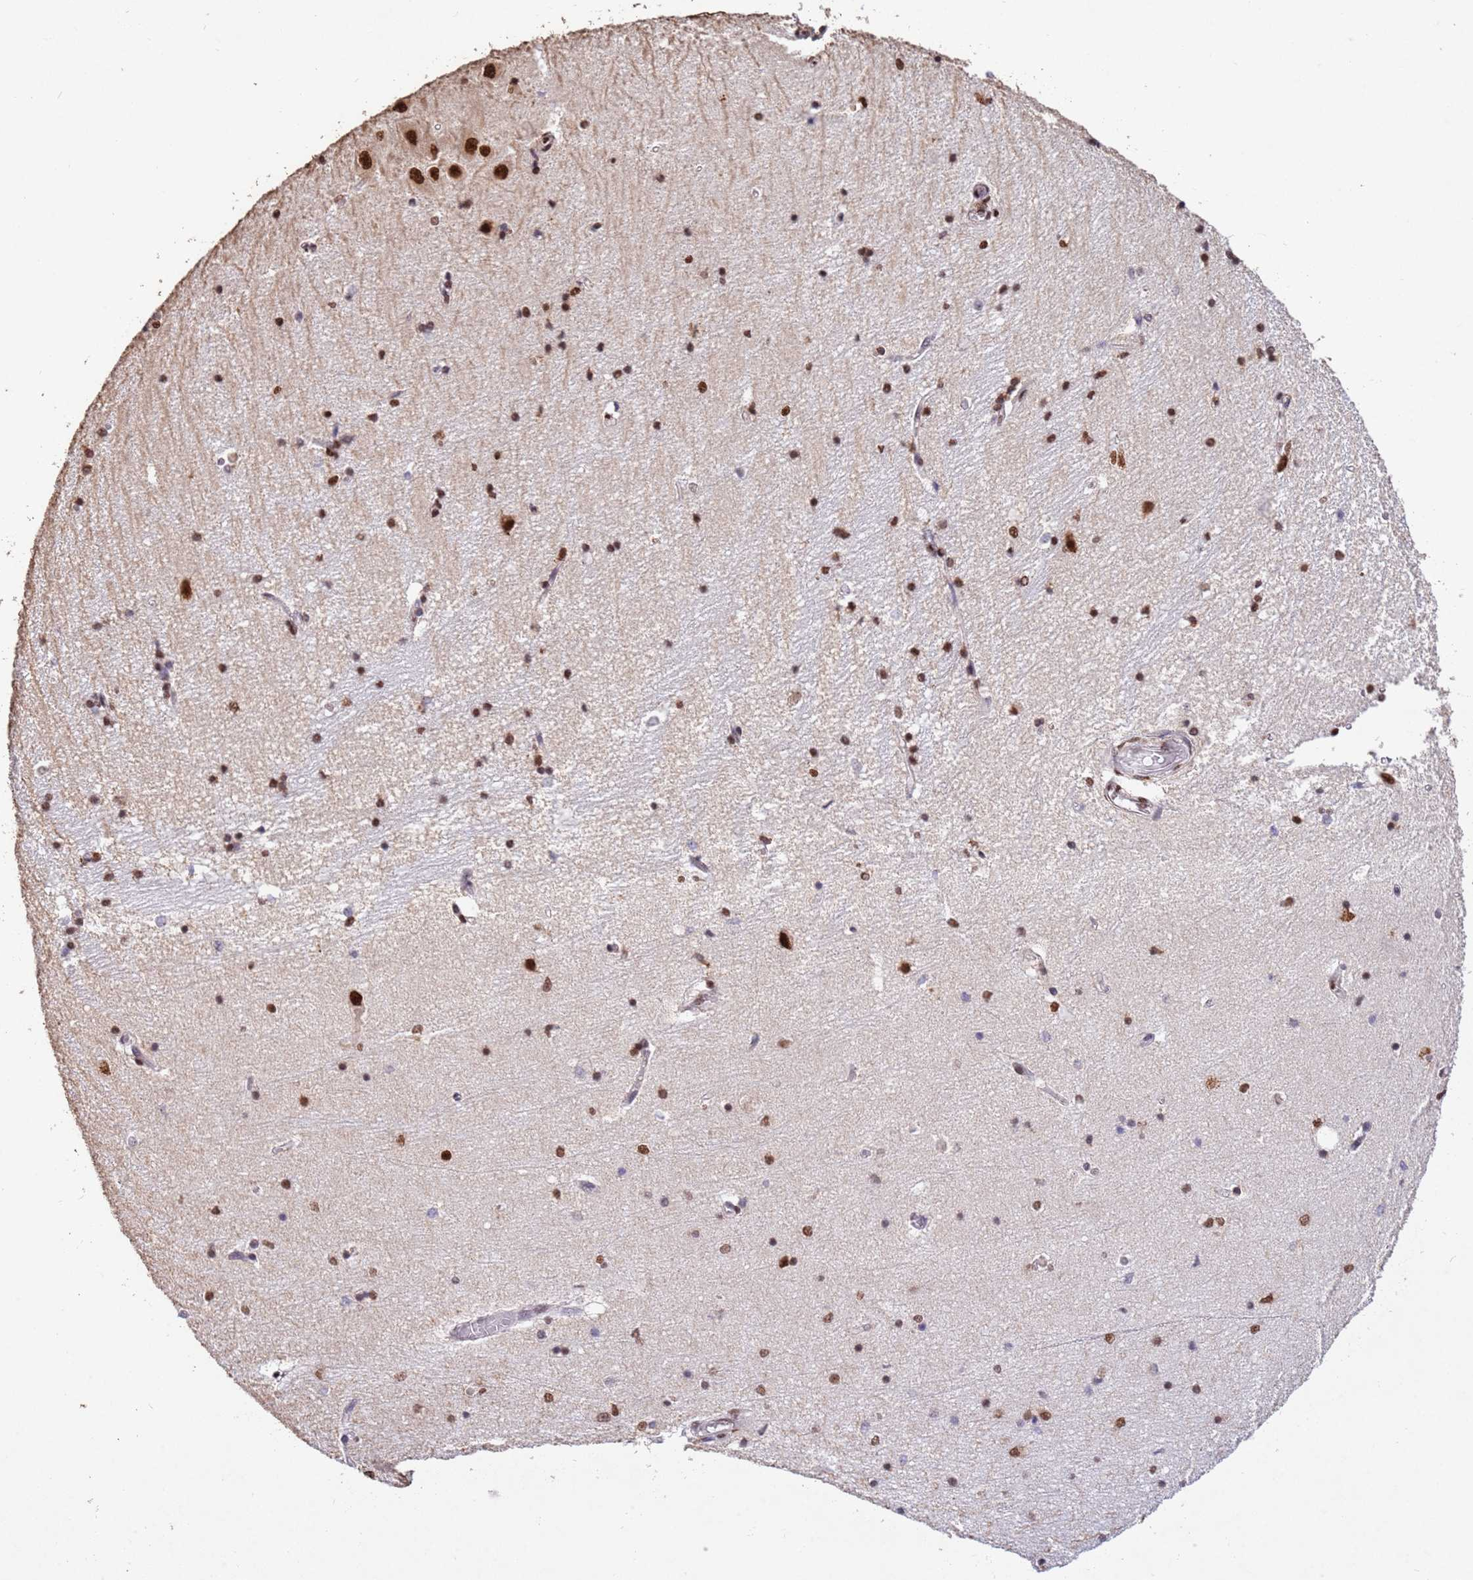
{"staining": {"intensity": "moderate", "quantity": "25%-75%", "location": "nuclear"}, "tissue": "hippocampus", "cell_type": "Glial cells", "image_type": "normal", "snomed": [{"axis": "morphology", "description": "Normal tissue, NOS"}, {"axis": "topography", "description": "Hippocampus"}], "caption": "Moderate nuclear protein positivity is present in approximately 25%-75% of glial cells in hippocampus. Using DAB (brown) and hematoxylin (blue) stains, captured at high magnification using brightfield microscopy.", "gene": "ESF1", "patient": {"sex": "male", "age": 45}}